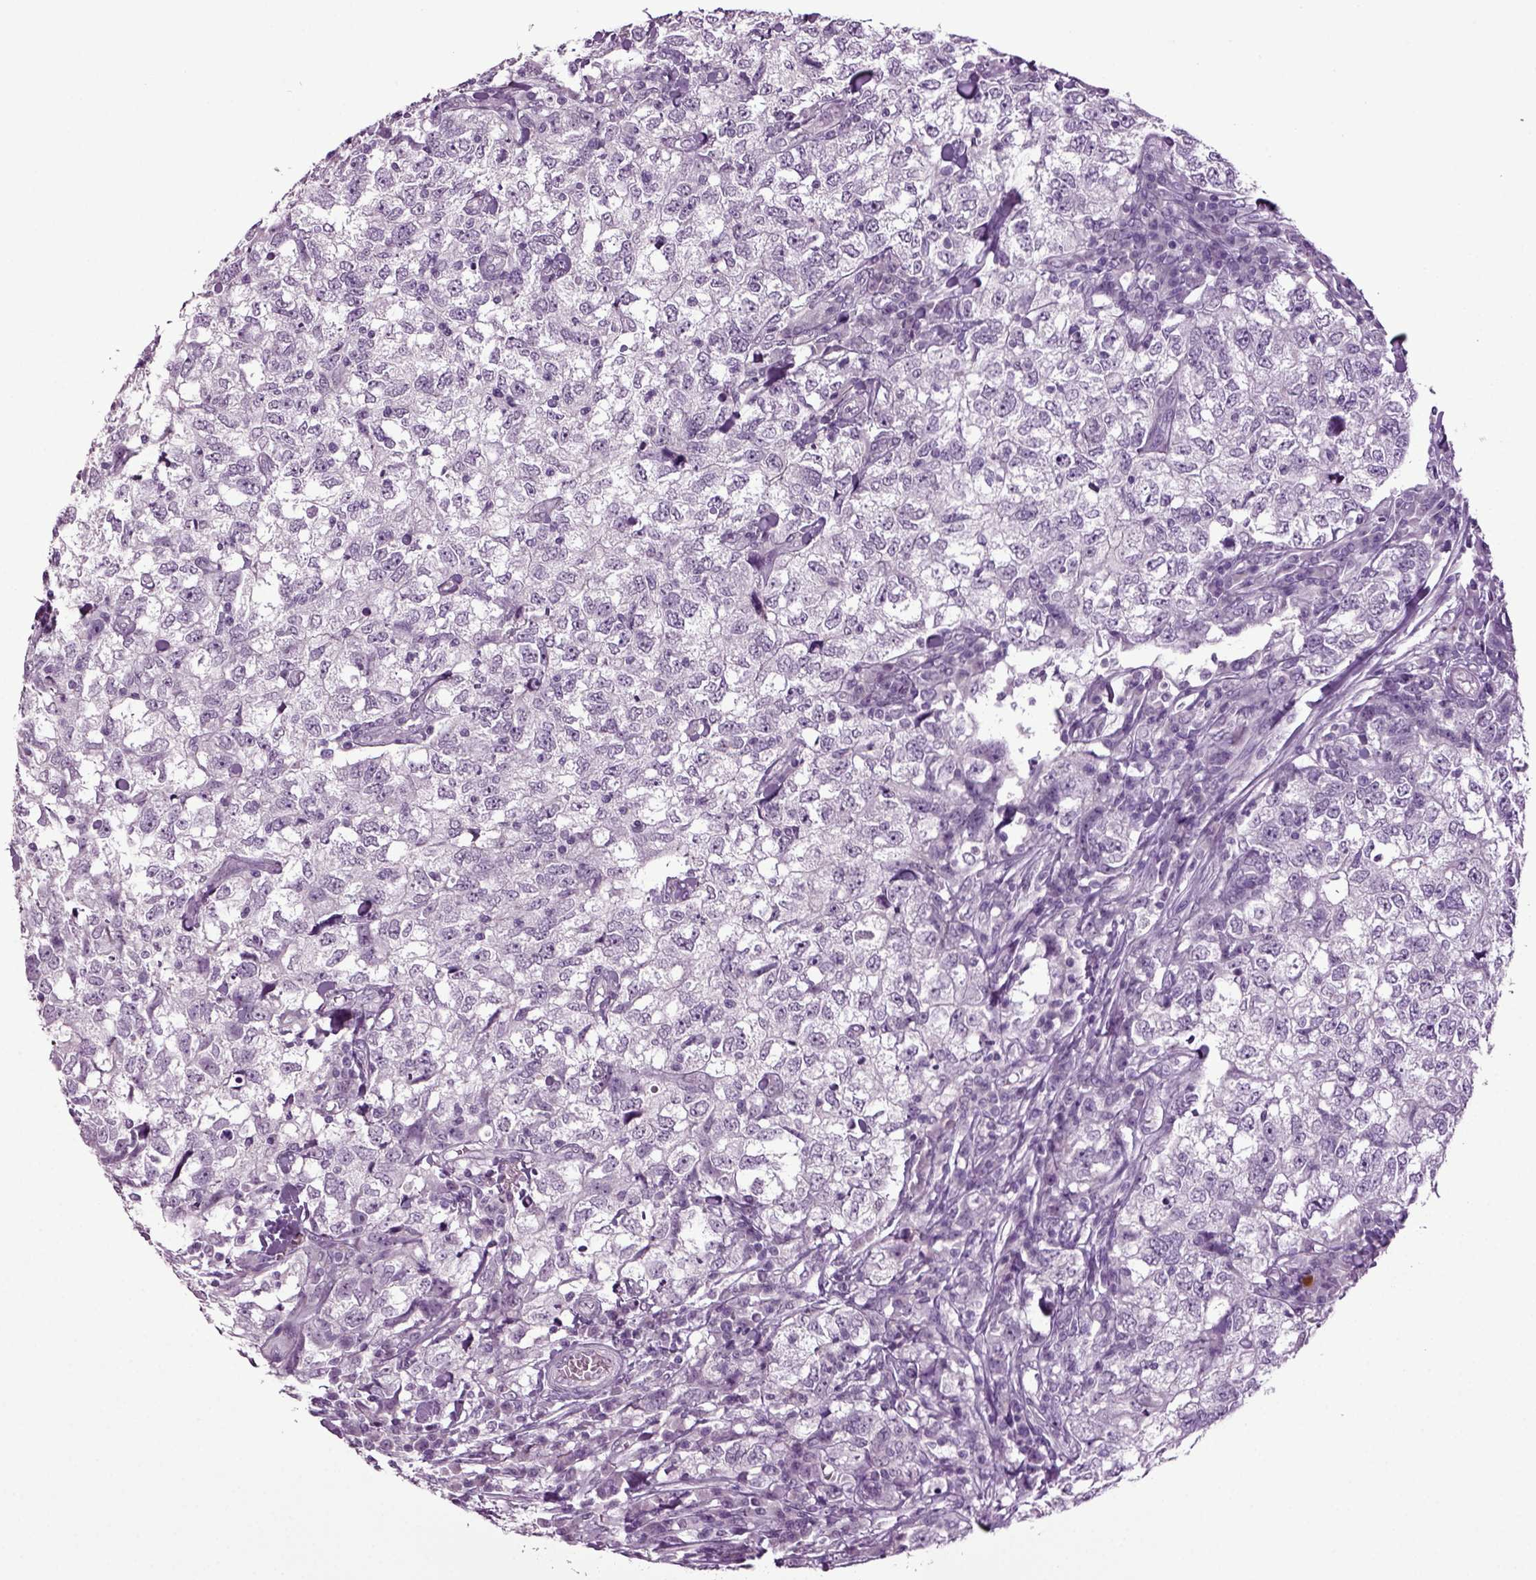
{"staining": {"intensity": "negative", "quantity": "none", "location": "none"}, "tissue": "breast cancer", "cell_type": "Tumor cells", "image_type": "cancer", "snomed": [{"axis": "morphology", "description": "Duct carcinoma"}, {"axis": "topography", "description": "Breast"}], "caption": "Histopathology image shows no protein positivity in tumor cells of breast cancer (intraductal carcinoma) tissue. (IHC, brightfield microscopy, high magnification).", "gene": "SLC17A6", "patient": {"sex": "female", "age": 30}}